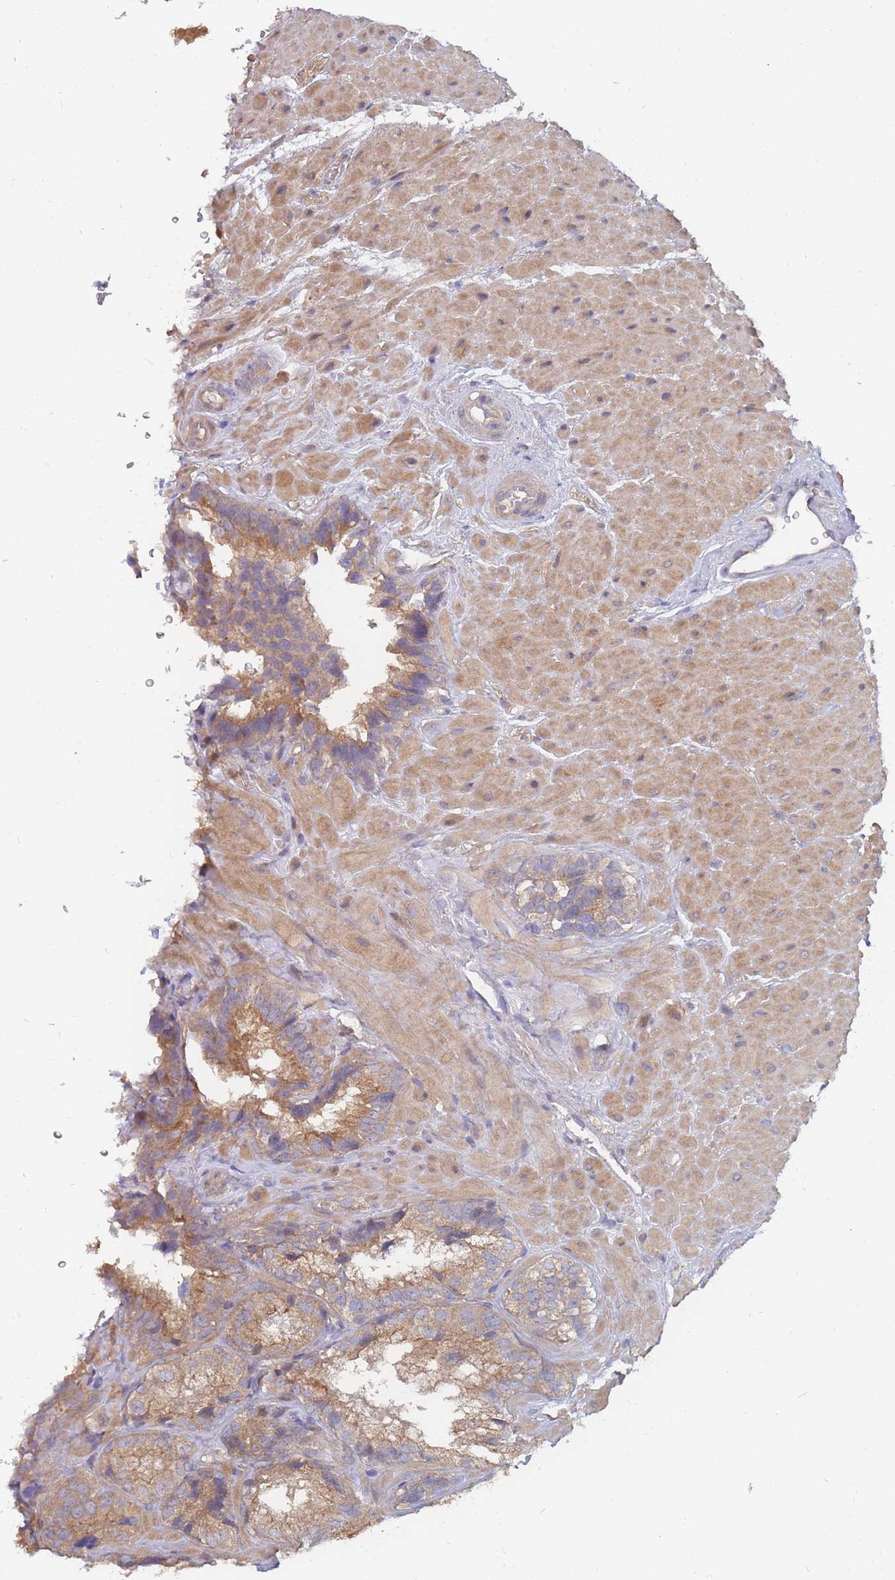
{"staining": {"intensity": "moderate", "quantity": "25%-75%", "location": "cytoplasmic/membranous"}, "tissue": "seminal vesicle", "cell_type": "Glandular cells", "image_type": "normal", "snomed": [{"axis": "morphology", "description": "Normal tissue, NOS"}, {"axis": "topography", "description": "Seminal veicle"}], "caption": "DAB immunohistochemical staining of normal human seminal vesicle exhibits moderate cytoplasmic/membranous protein expression in about 25%-75% of glandular cells. The staining was performed using DAB (3,3'-diaminobenzidine), with brown indicating positive protein expression. Nuclei are stained blue with hematoxylin.", "gene": "SLC35F5", "patient": {"sex": "male", "age": 58}}